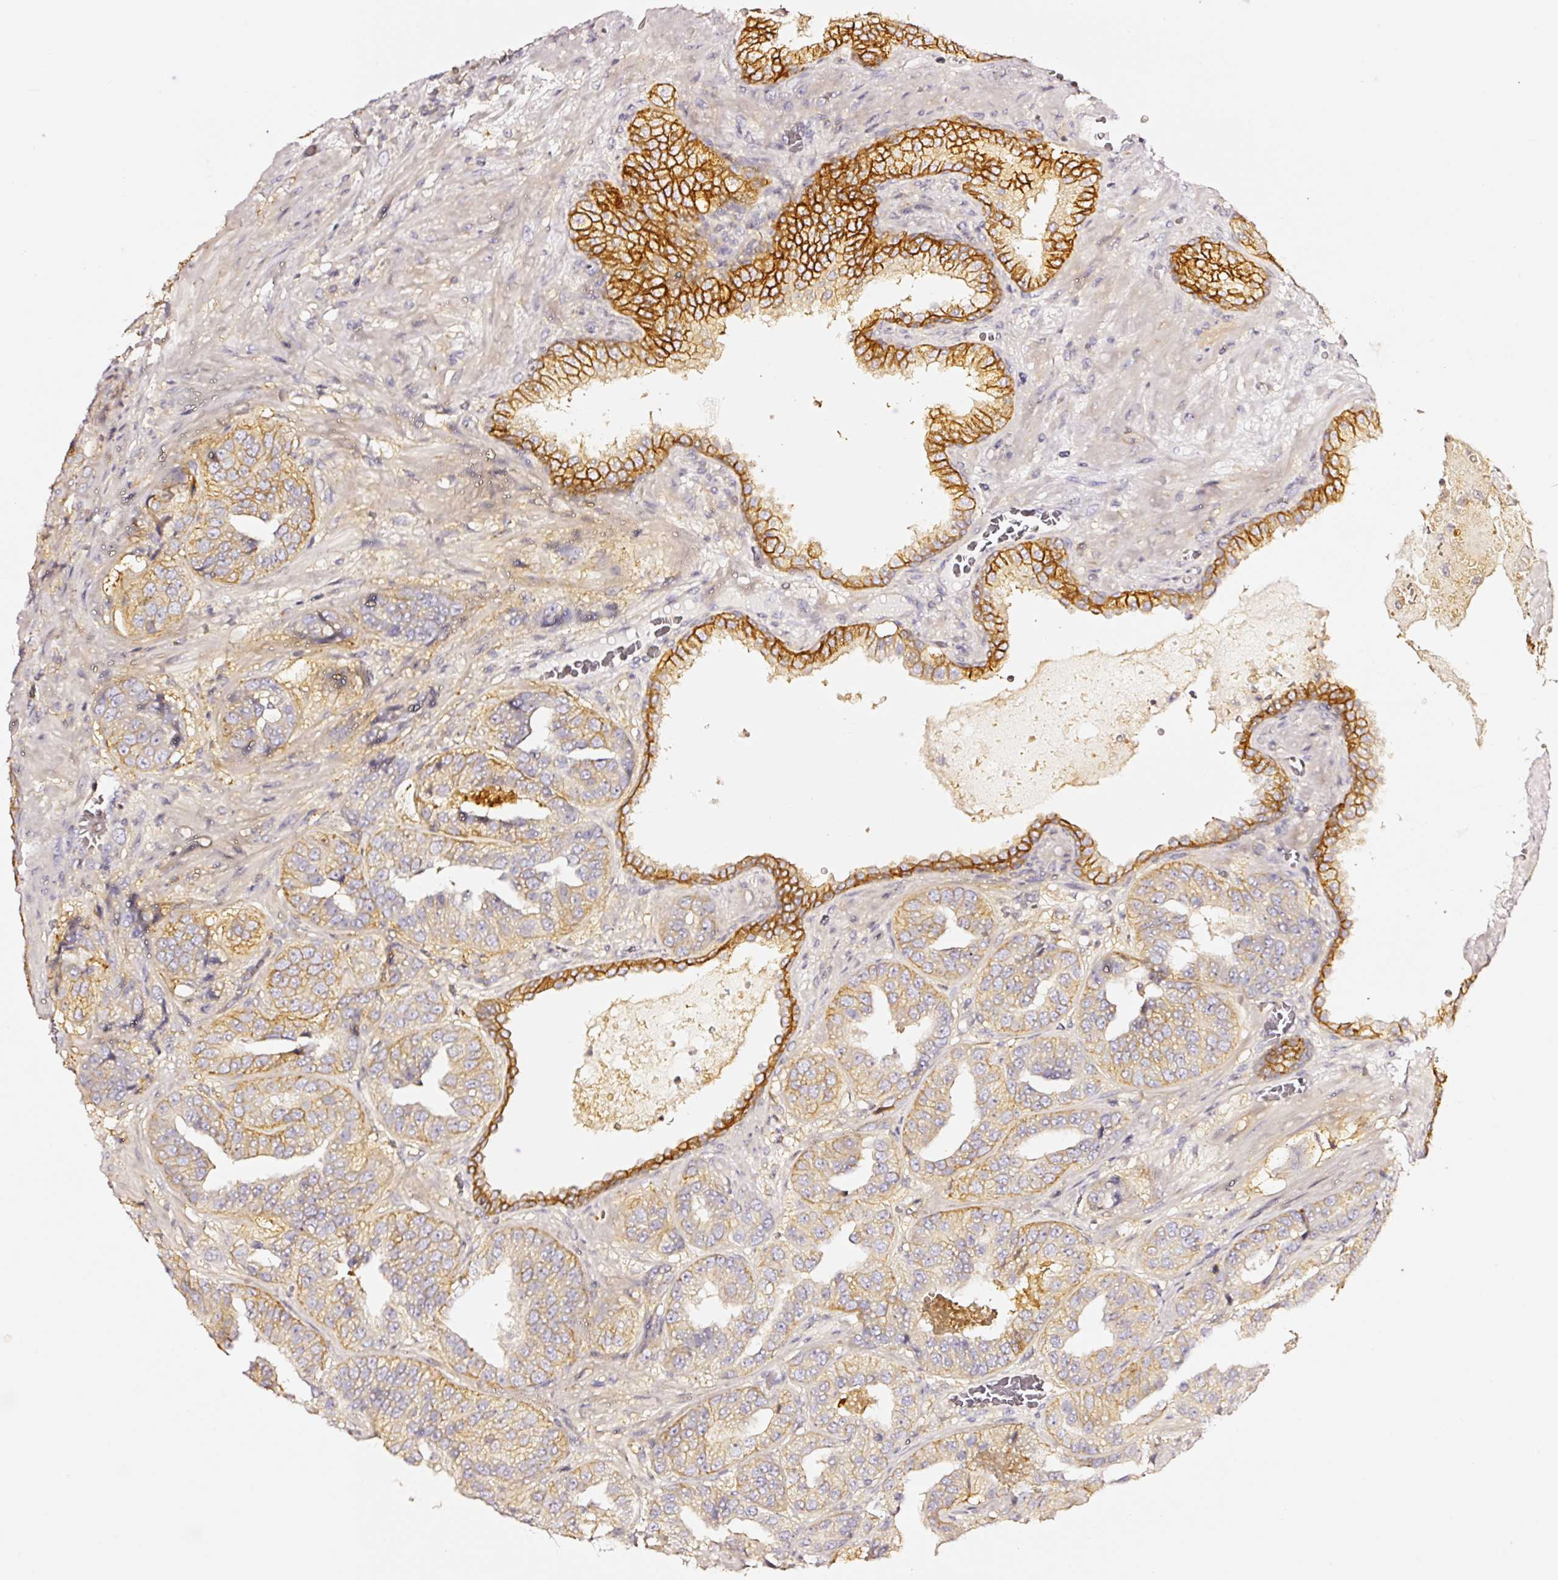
{"staining": {"intensity": "moderate", "quantity": "<25%", "location": "cytoplasmic/membranous"}, "tissue": "prostate cancer", "cell_type": "Tumor cells", "image_type": "cancer", "snomed": [{"axis": "morphology", "description": "Adenocarcinoma, High grade"}, {"axis": "topography", "description": "Prostate"}], "caption": "High-power microscopy captured an IHC histopathology image of prostate adenocarcinoma (high-grade), revealing moderate cytoplasmic/membranous expression in approximately <25% of tumor cells.", "gene": "CD47", "patient": {"sex": "male", "age": 63}}